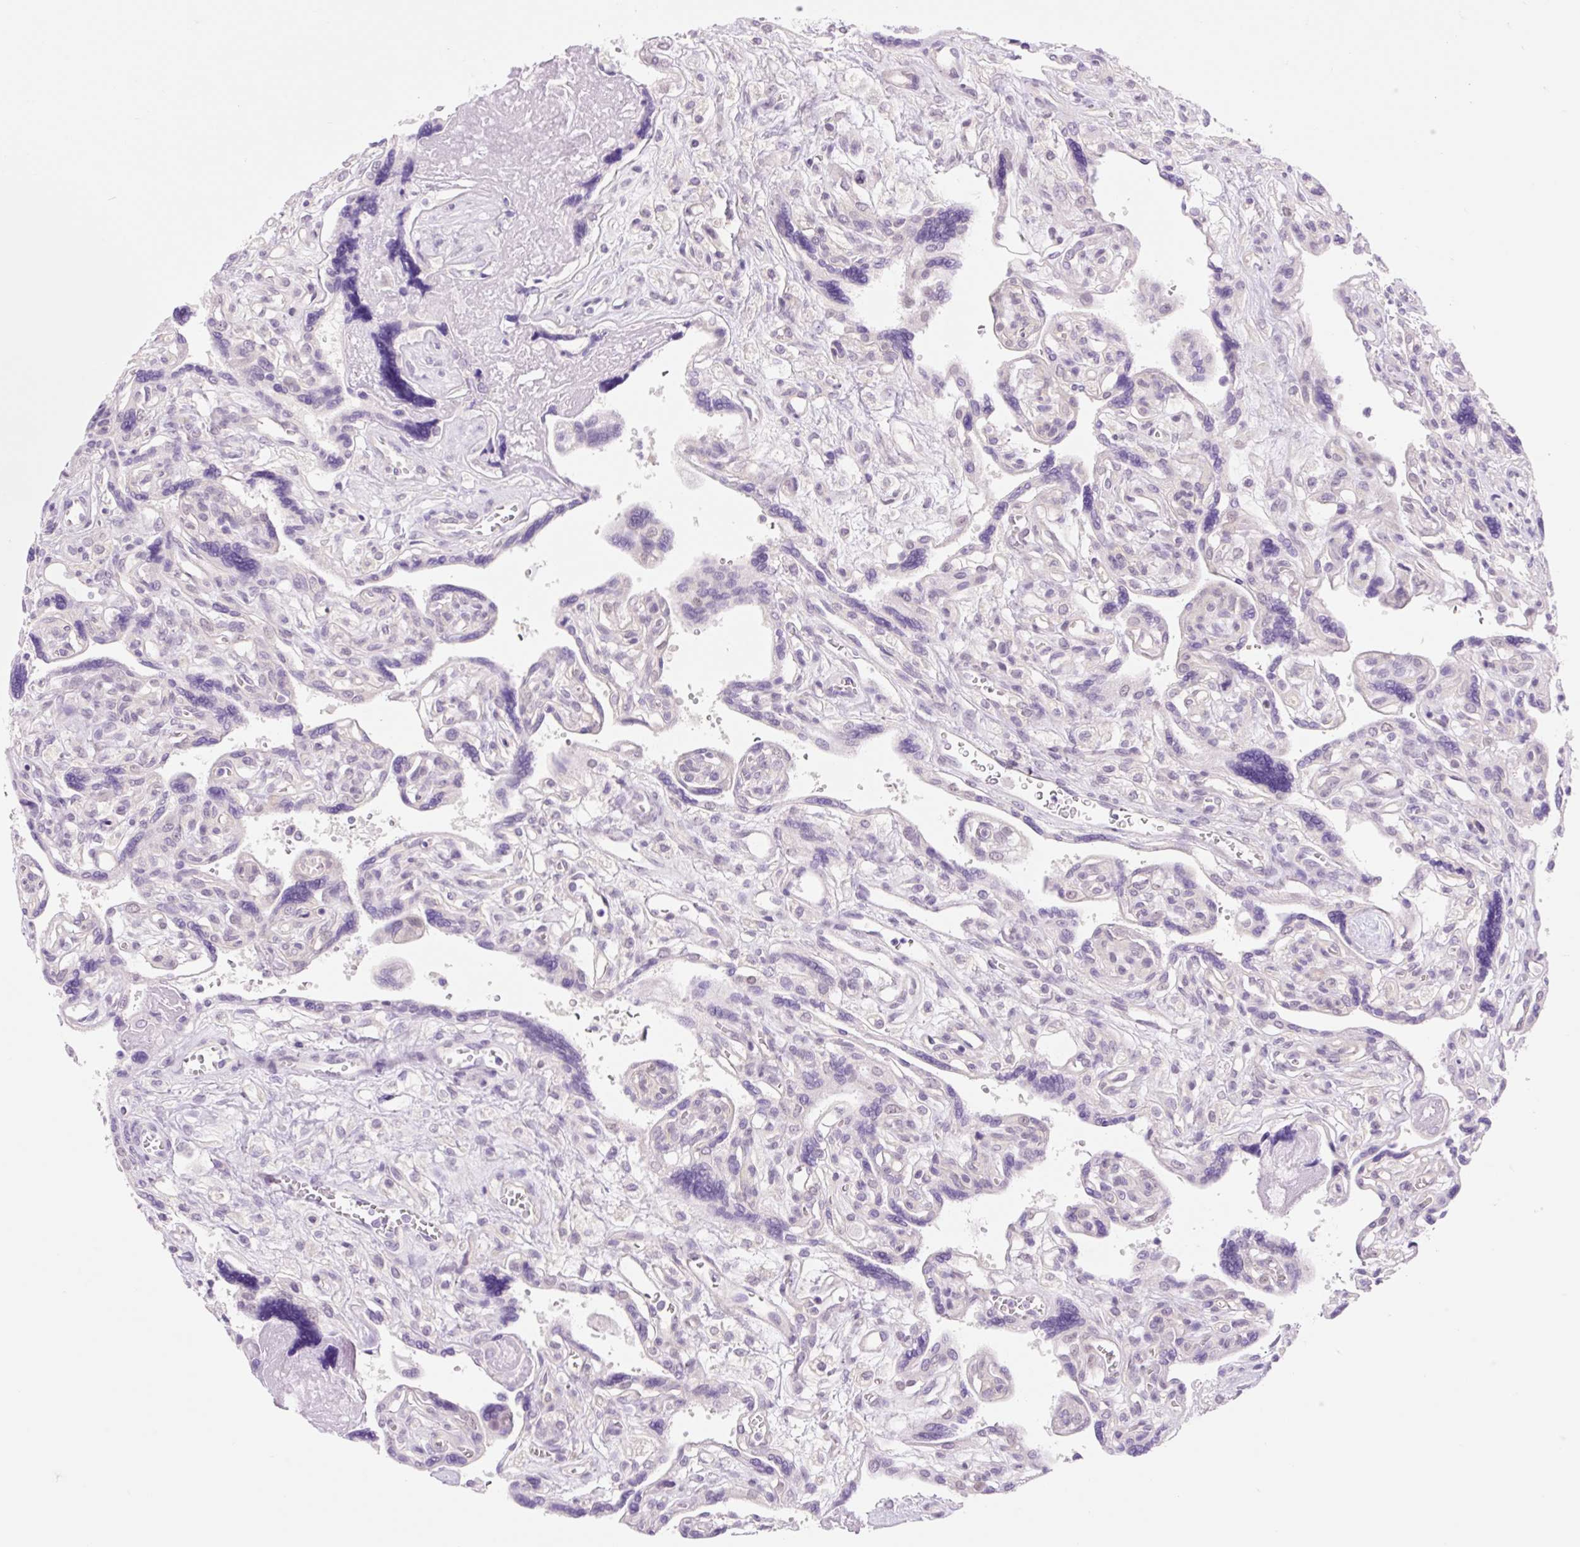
{"staining": {"intensity": "negative", "quantity": "none", "location": "none"}, "tissue": "placenta", "cell_type": "Trophoblastic cells", "image_type": "normal", "snomed": [{"axis": "morphology", "description": "Normal tissue, NOS"}, {"axis": "topography", "description": "Placenta"}], "caption": "Trophoblastic cells are negative for protein expression in benign human placenta. Brightfield microscopy of IHC stained with DAB (3,3'-diaminobenzidine) (brown) and hematoxylin (blue), captured at high magnification.", "gene": "CELF6", "patient": {"sex": "female", "age": 39}}